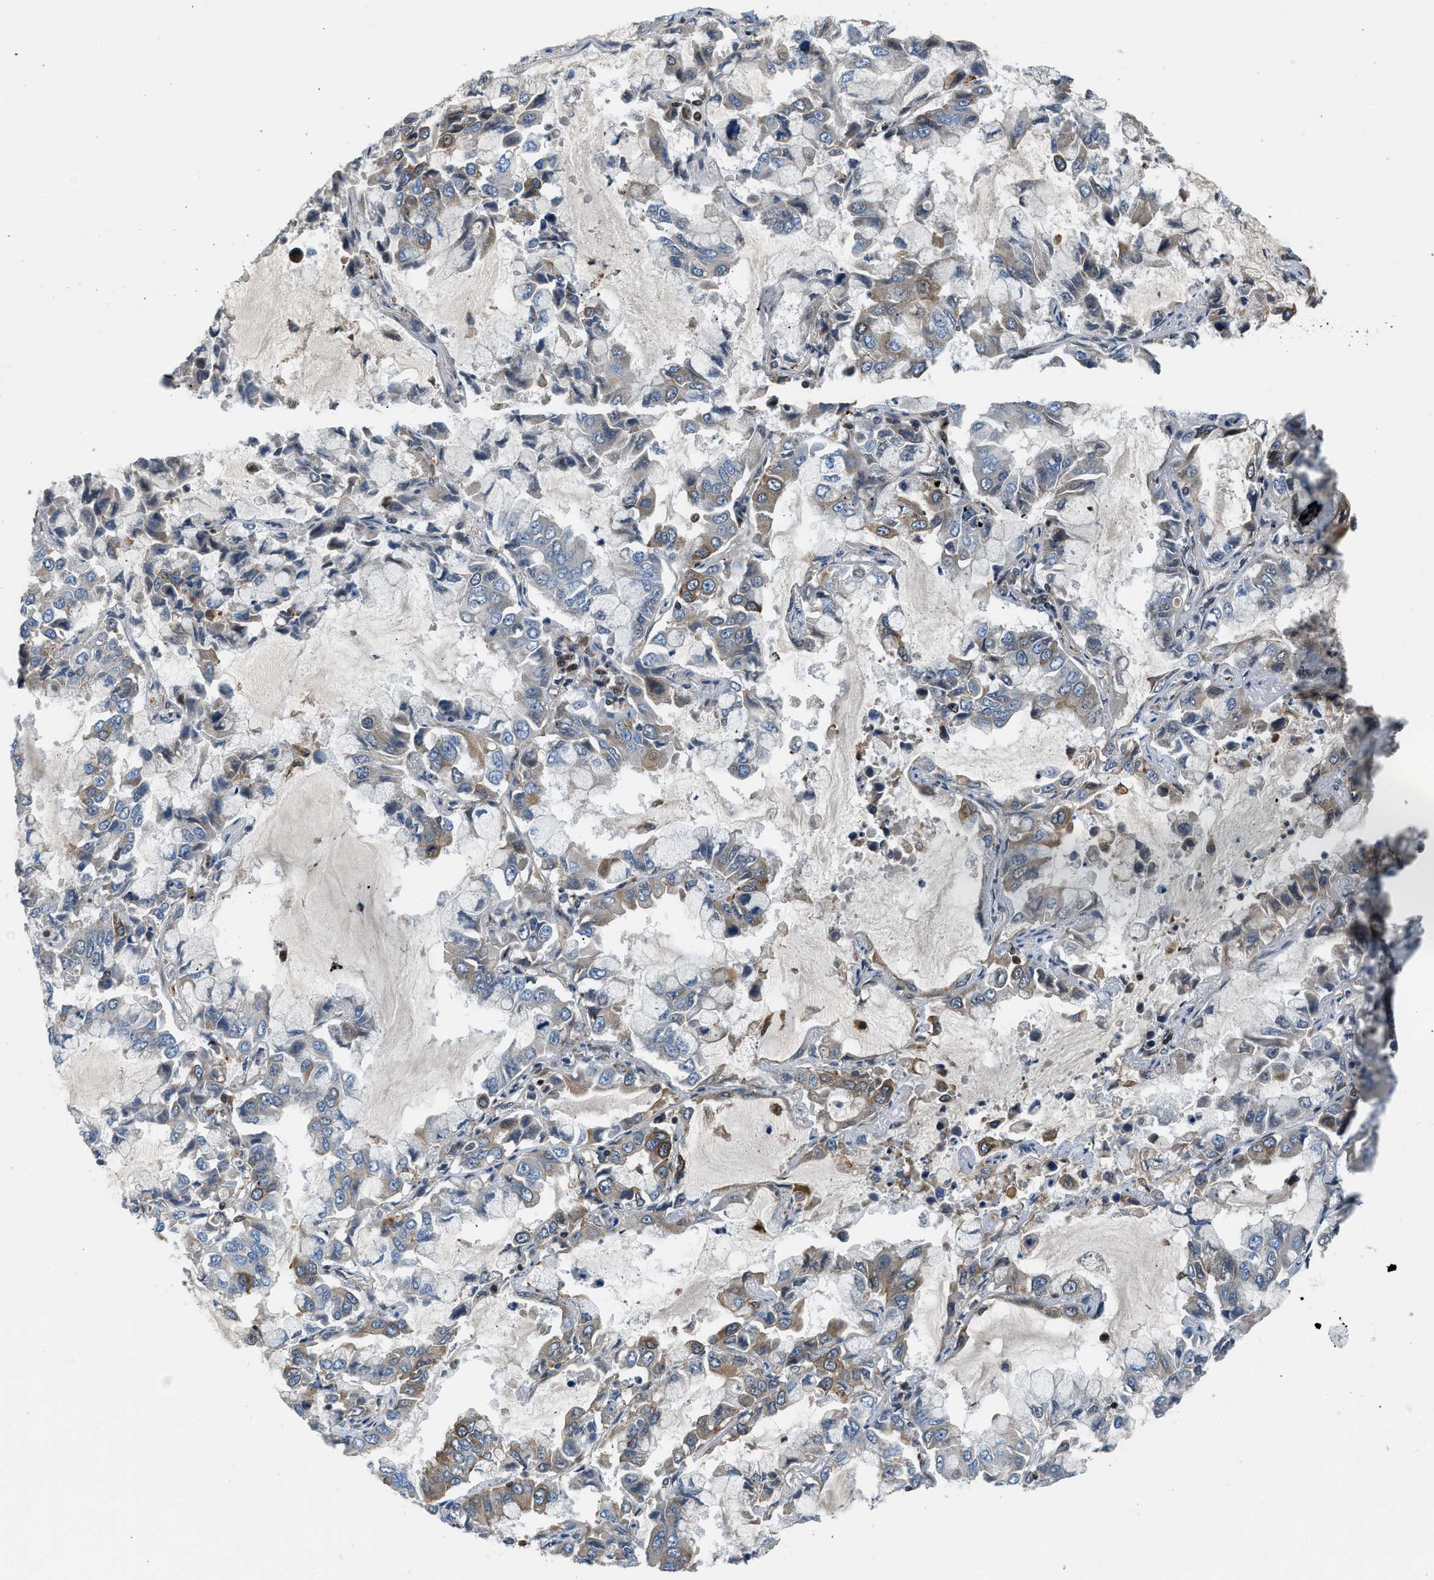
{"staining": {"intensity": "moderate", "quantity": "<25%", "location": "cytoplasmic/membranous"}, "tissue": "lung cancer", "cell_type": "Tumor cells", "image_type": "cancer", "snomed": [{"axis": "morphology", "description": "Adenocarcinoma, NOS"}, {"axis": "topography", "description": "Lung"}], "caption": "Lung adenocarcinoma was stained to show a protein in brown. There is low levels of moderate cytoplasmic/membranous positivity in approximately <25% of tumor cells.", "gene": "RETREG3", "patient": {"sex": "male", "age": 64}}